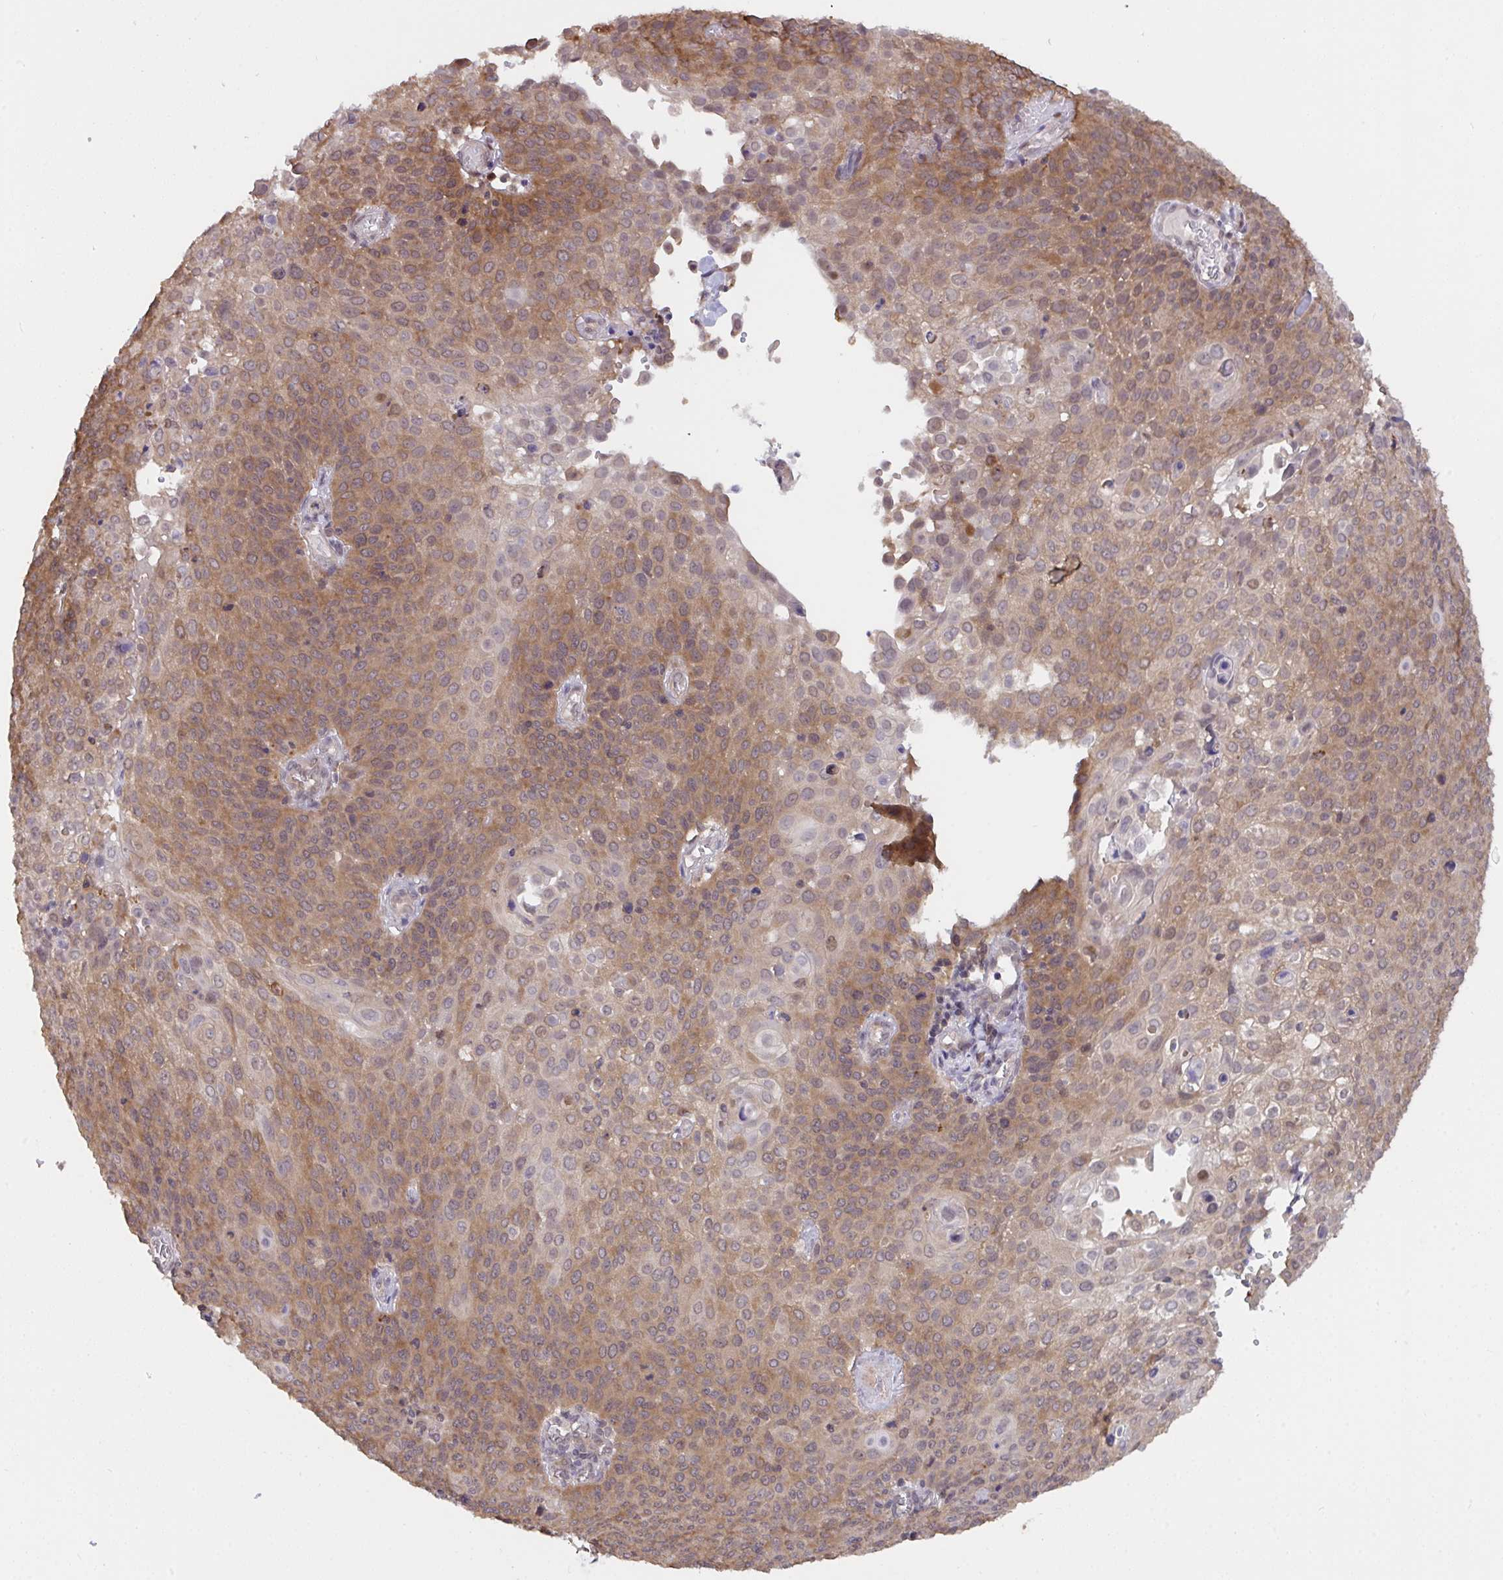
{"staining": {"intensity": "moderate", "quantity": ">75%", "location": "cytoplasmic/membranous"}, "tissue": "cervical cancer", "cell_type": "Tumor cells", "image_type": "cancer", "snomed": [{"axis": "morphology", "description": "Squamous cell carcinoma, NOS"}, {"axis": "topography", "description": "Cervix"}], "caption": "DAB (3,3'-diaminobenzidine) immunohistochemical staining of human cervical cancer displays moderate cytoplasmic/membranous protein positivity in approximately >75% of tumor cells.", "gene": "C12orf57", "patient": {"sex": "female", "age": 65}}